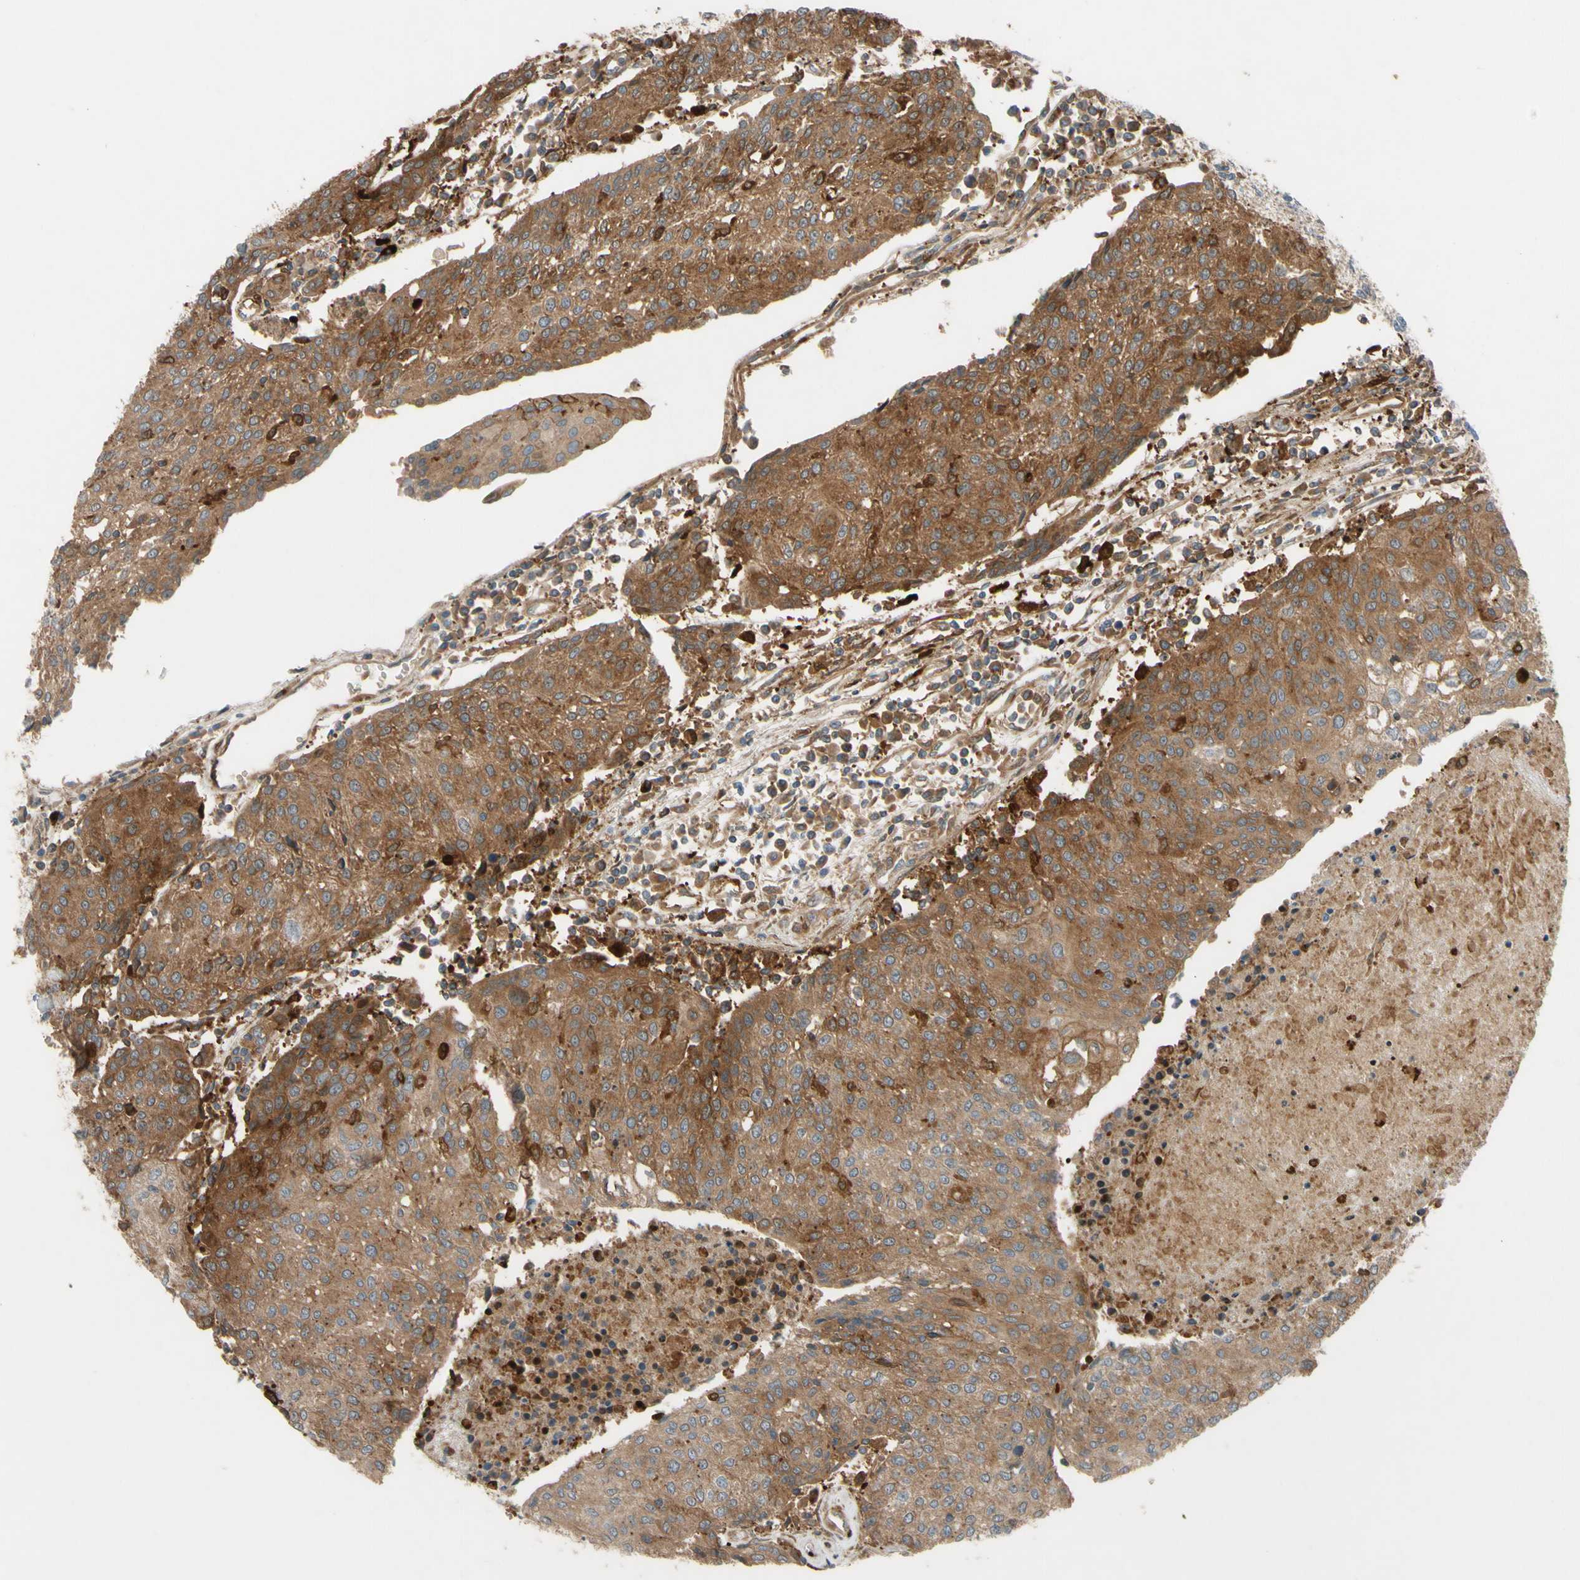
{"staining": {"intensity": "moderate", "quantity": ">75%", "location": "cytoplasmic/membranous"}, "tissue": "urothelial cancer", "cell_type": "Tumor cells", "image_type": "cancer", "snomed": [{"axis": "morphology", "description": "Urothelial carcinoma, High grade"}, {"axis": "topography", "description": "Urinary bladder"}], "caption": "The photomicrograph shows immunohistochemical staining of urothelial cancer. There is moderate cytoplasmic/membranous positivity is seen in about >75% of tumor cells. The staining is performed using DAB (3,3'-diaminobenzidine) brown chromogen to label protein expression. The nuclei are counter-stained blue using hematoxylin.", "gene": "SPTLC1", "patient": {"sex": "female", "age": 85}}